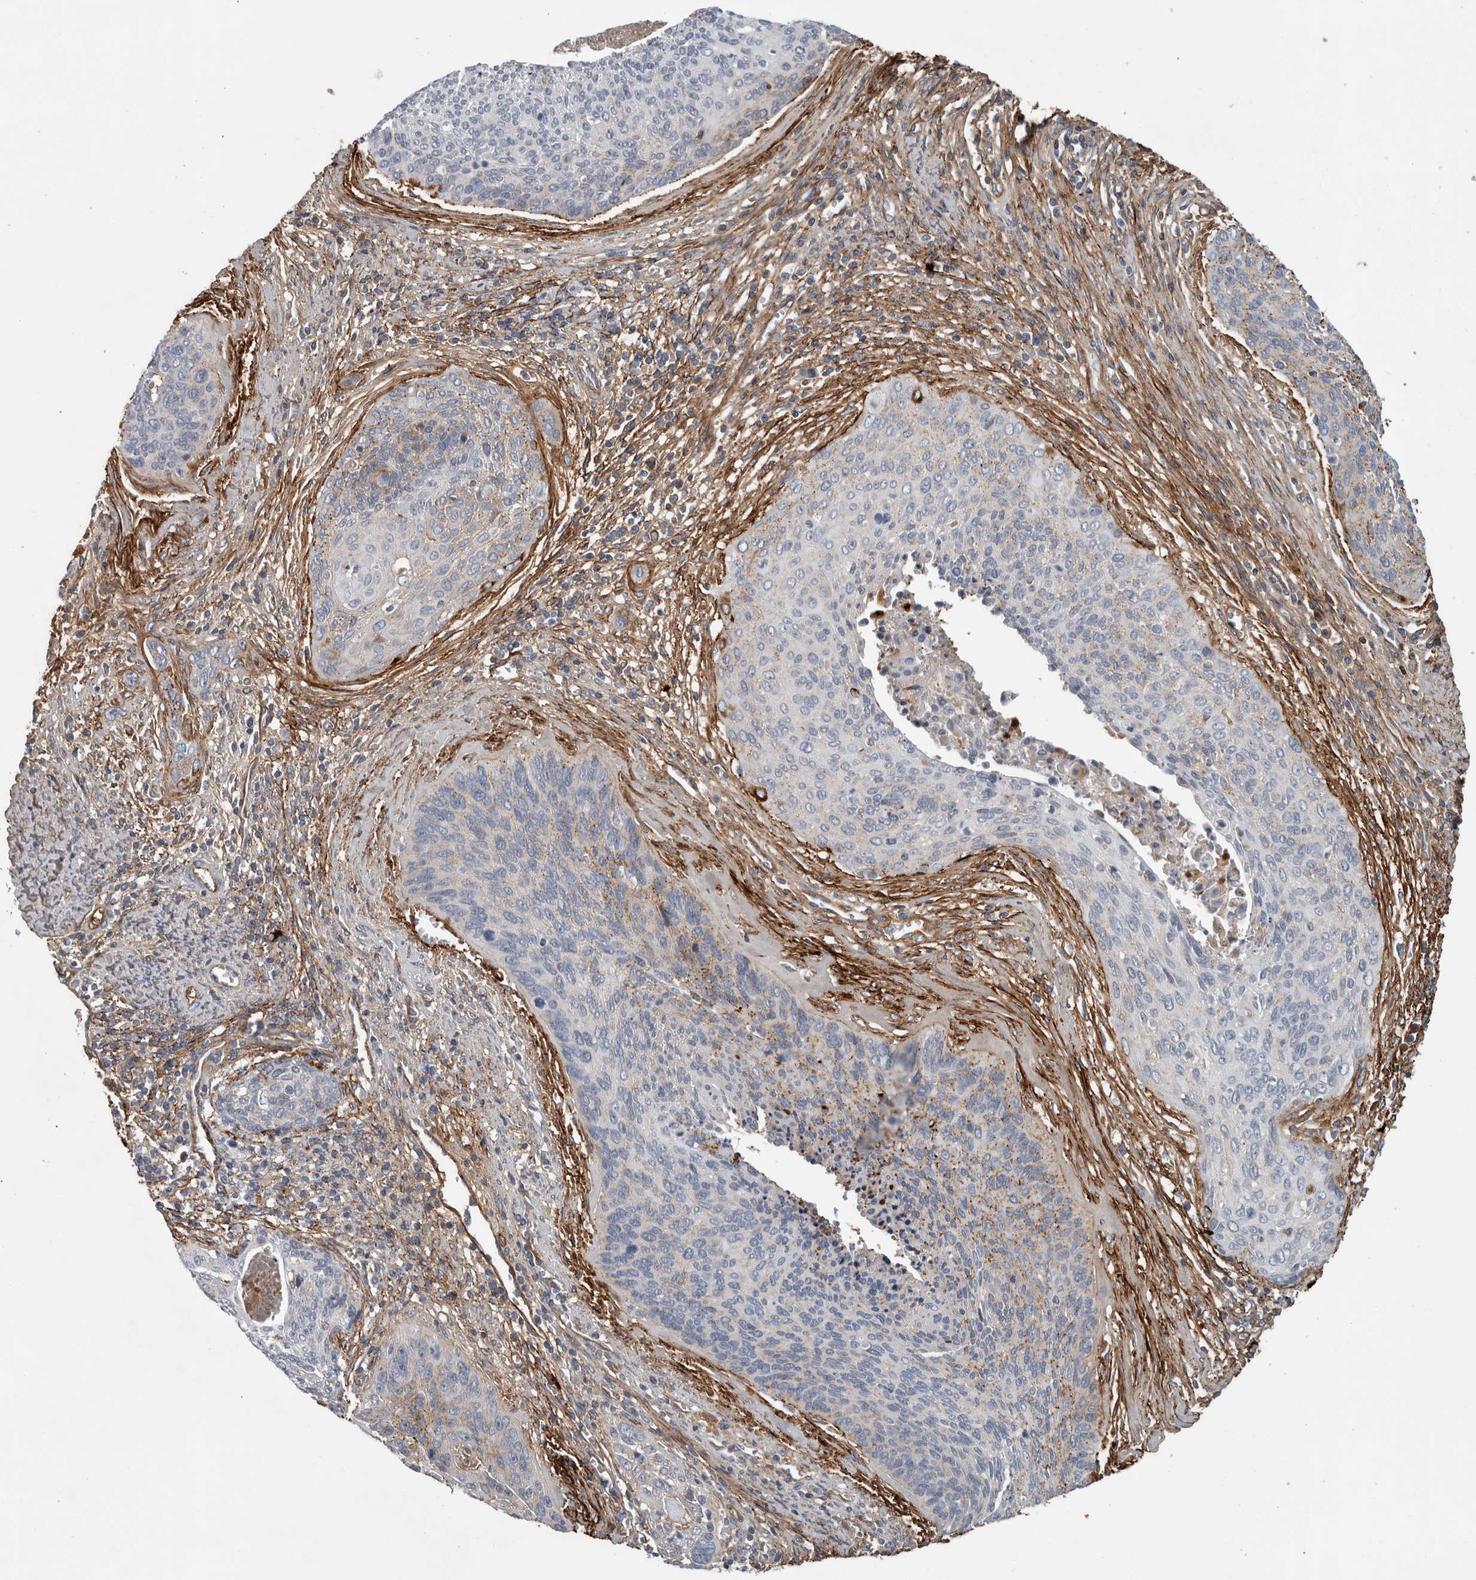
{"staining": {"intensity": "moderate", "quantity": "<25%", "location": "cytoplasmic/membranous"}, "tissue": "cervical cancer", "cell_type": "Tumor cells", "image_type": "cancer", "snomed": [{"axis": "morphology", "description": "Squamous cell carcinoma, NOS"}, {"axis": "topography", "description": "Cervix"}], "caption": "Cervical cancer stained with DAB (3,3'-diaminobenzidine) immunohistochemistry (IHC) shows low levels of moderate cytoplasmic/membranous staining in about <25% of tumor cells.", "gene": "FN1", "patient": {"sex": "female", "age": 55}}